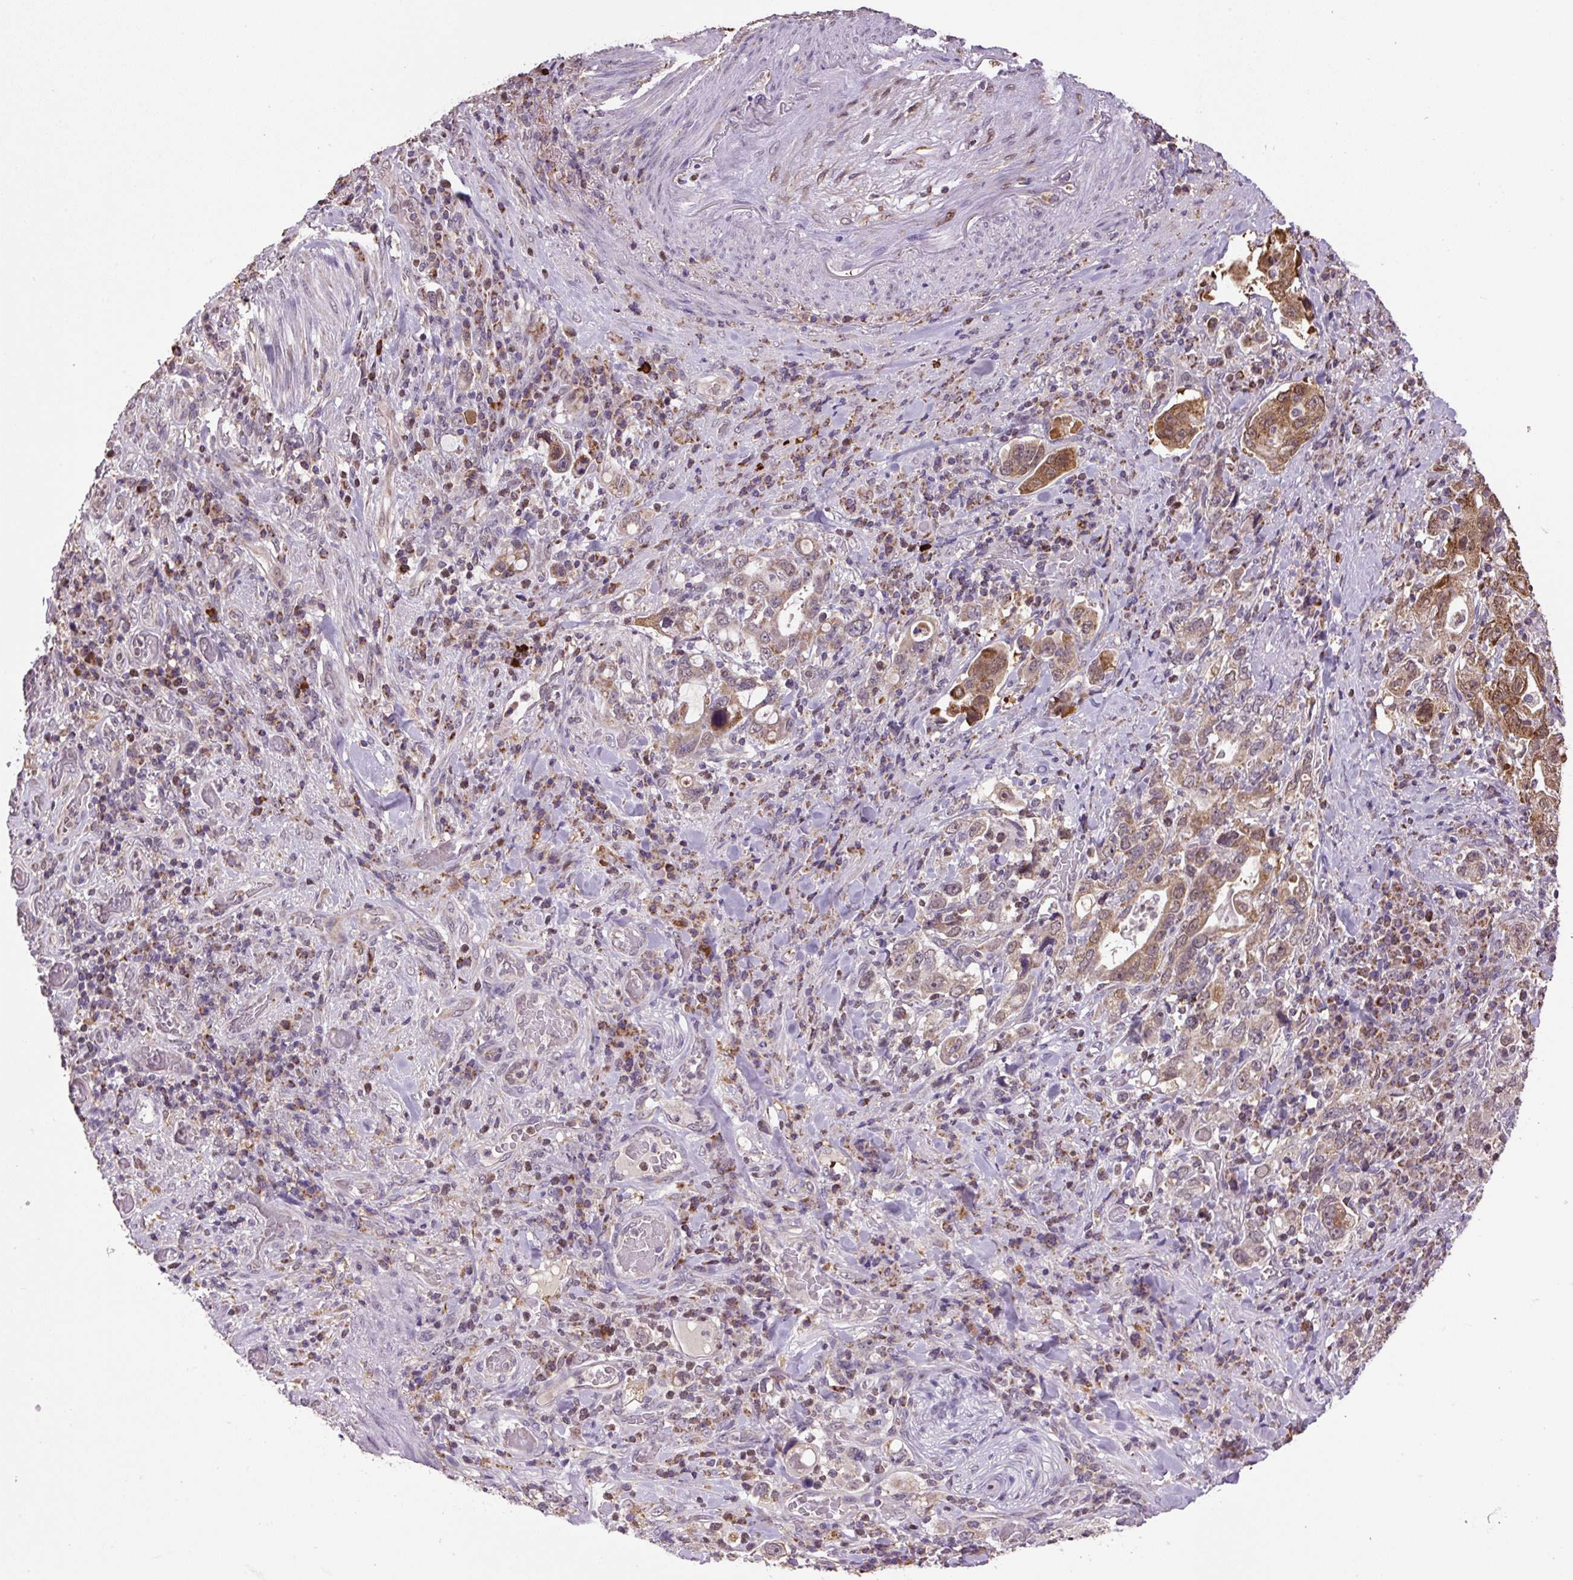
{"staining": {"intensity": "moderate", "quantity": "25%-75%", "location": "cytoplasmic/membranous"}, "tissue": "stomach cancer", "cell_type": "Tumor cells", "image_type": "cancer", "snomed": [{"axis": "morphology", "description": "Adenocarcinoma, NOS"}, {"axis": "topography", "description": "Stomach, upper"}, {"axis": "topography", "description": "Stomach"}], "caption": "Stomach cancer stained for a protein reveals moderate cytoplasmic/membranous positivity in tumor cells. Using DAB (brown) and hematoxylin (blue) stains, captured at high magnification using brightfield microscopy.", "gene": "SGF29", "patient": {"sex": "male", "age": 62}}